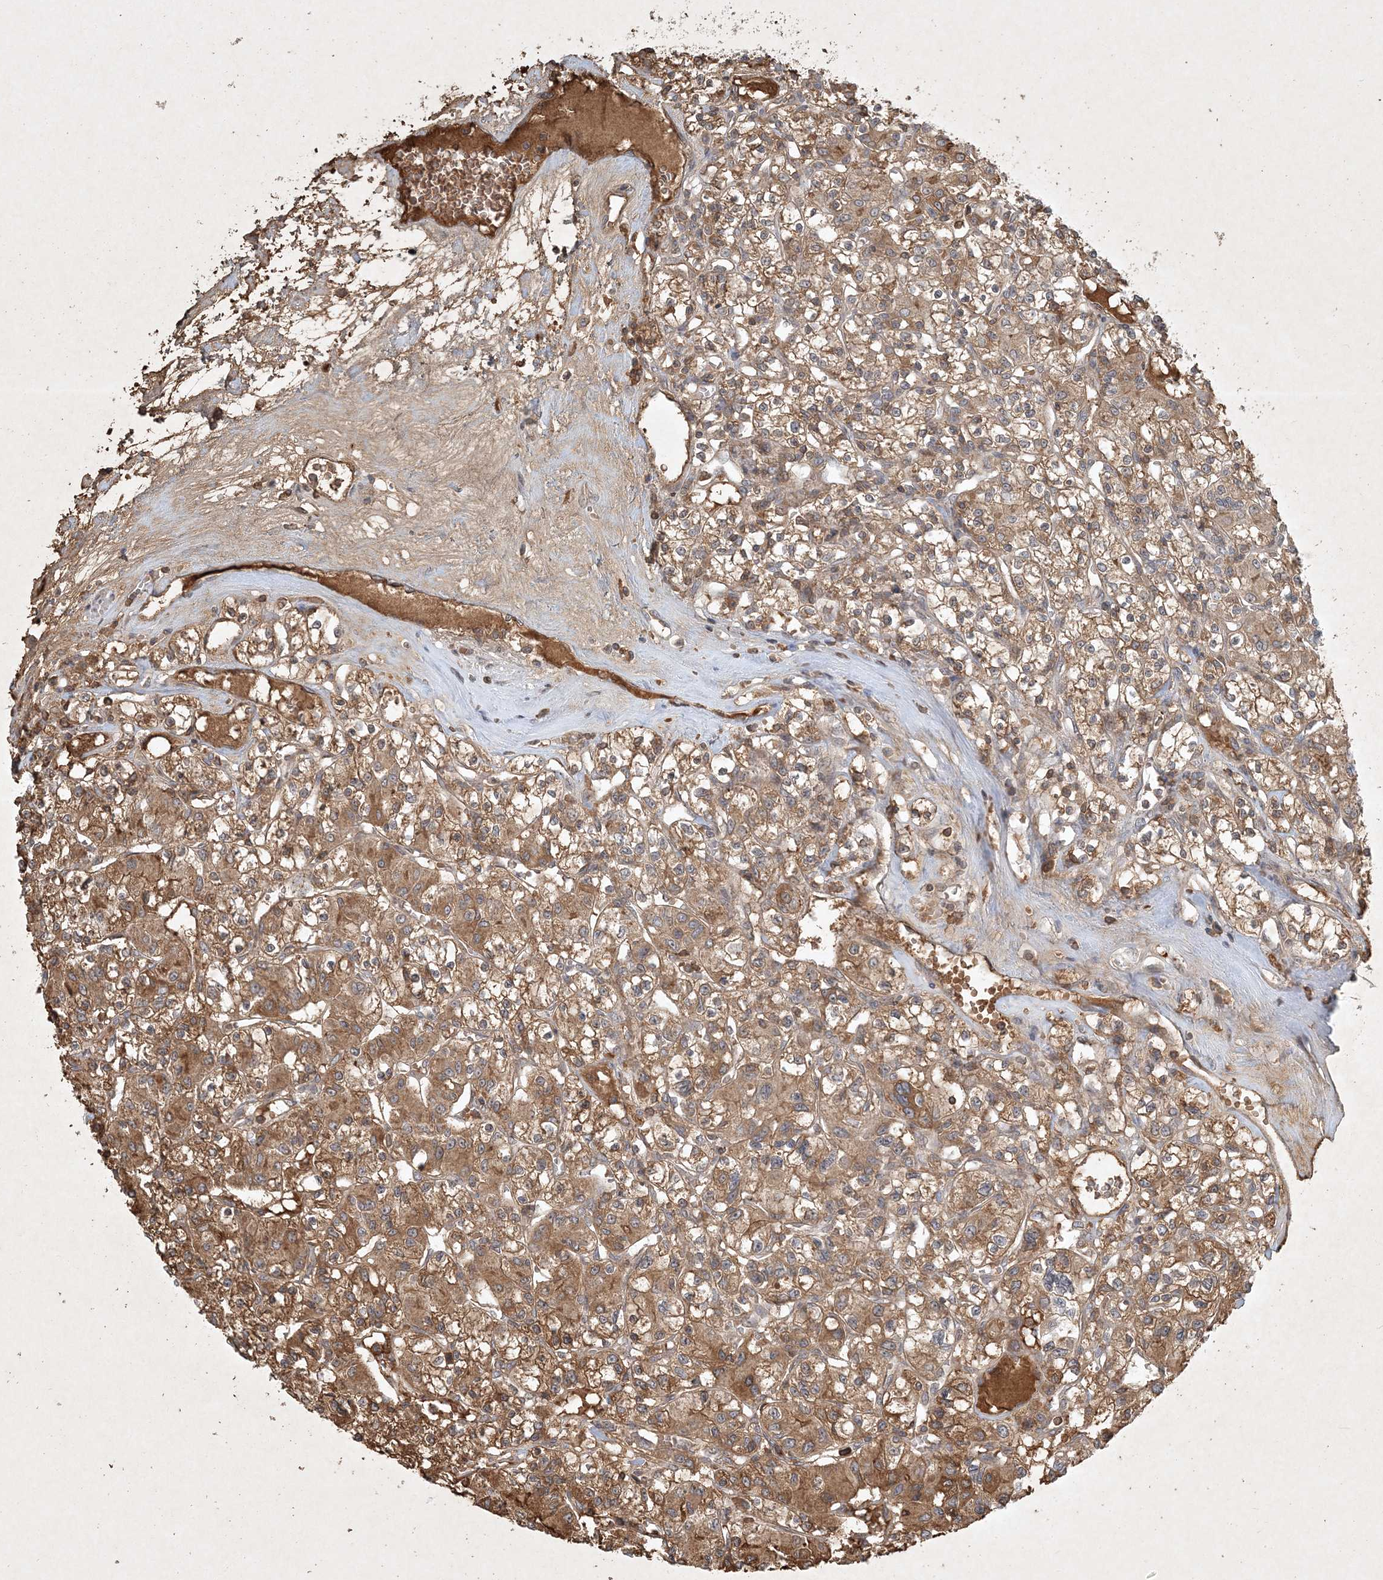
{"staining": {"intensity": "moderate", "quantity": ">75%", "location": "cytoplasmic/membranous"}, "tissue": "renal cancer", "cell_type": "Tumor cells", "image_type": "cancer", "snomed": [{"axis": "morphology", "description": "Adenocarcinoma, NOS"}, {"axis": "topography", "description": "Kidney"}], "caption": "Human adenocarcinoma (renal) stained with a brown dye demonstrates moderate cytoplasmic/membranous positive expression in approximately >75% of tumor cells.", "gene": "TNFAIP6", "patient": {"sex": "female", "age": 59}}